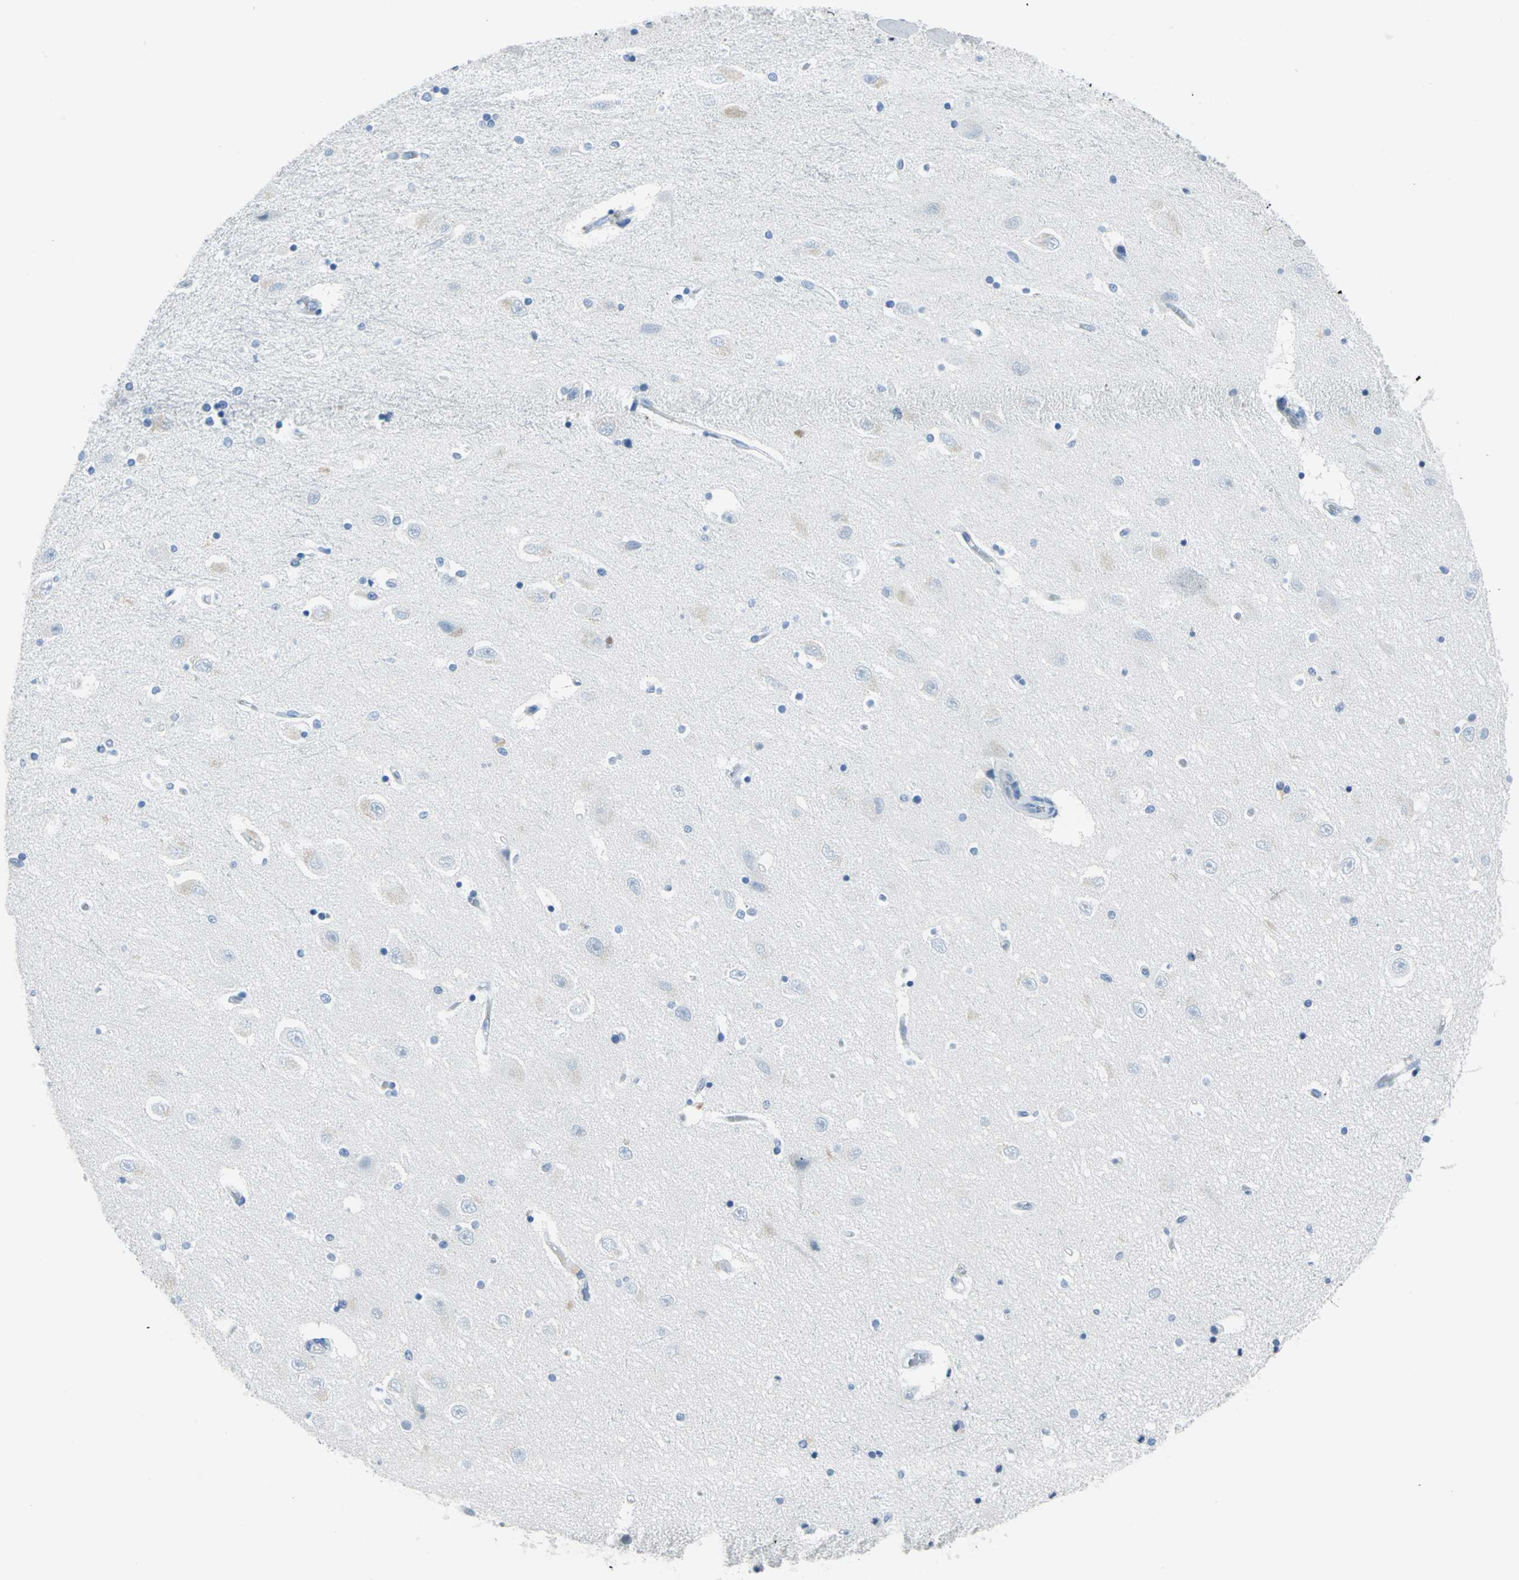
{"staining": {"intensity": "negative", "quantity": "none", "location": "none"}, "tissue": "hippocampus", "cell_type": "Glial cells", "image_type": "normal", "snomed": [{"axis": "morphology", "description": "Normal tissue, NOS"}, {"axis": "topography", "description": "Hippocampus"}], "caption": "Immunohistochemistry of normal human hippocampus reveals no positivity in glial cells.", "gene": "PKLR", "patient": {"sex": "female", "age": 54}}